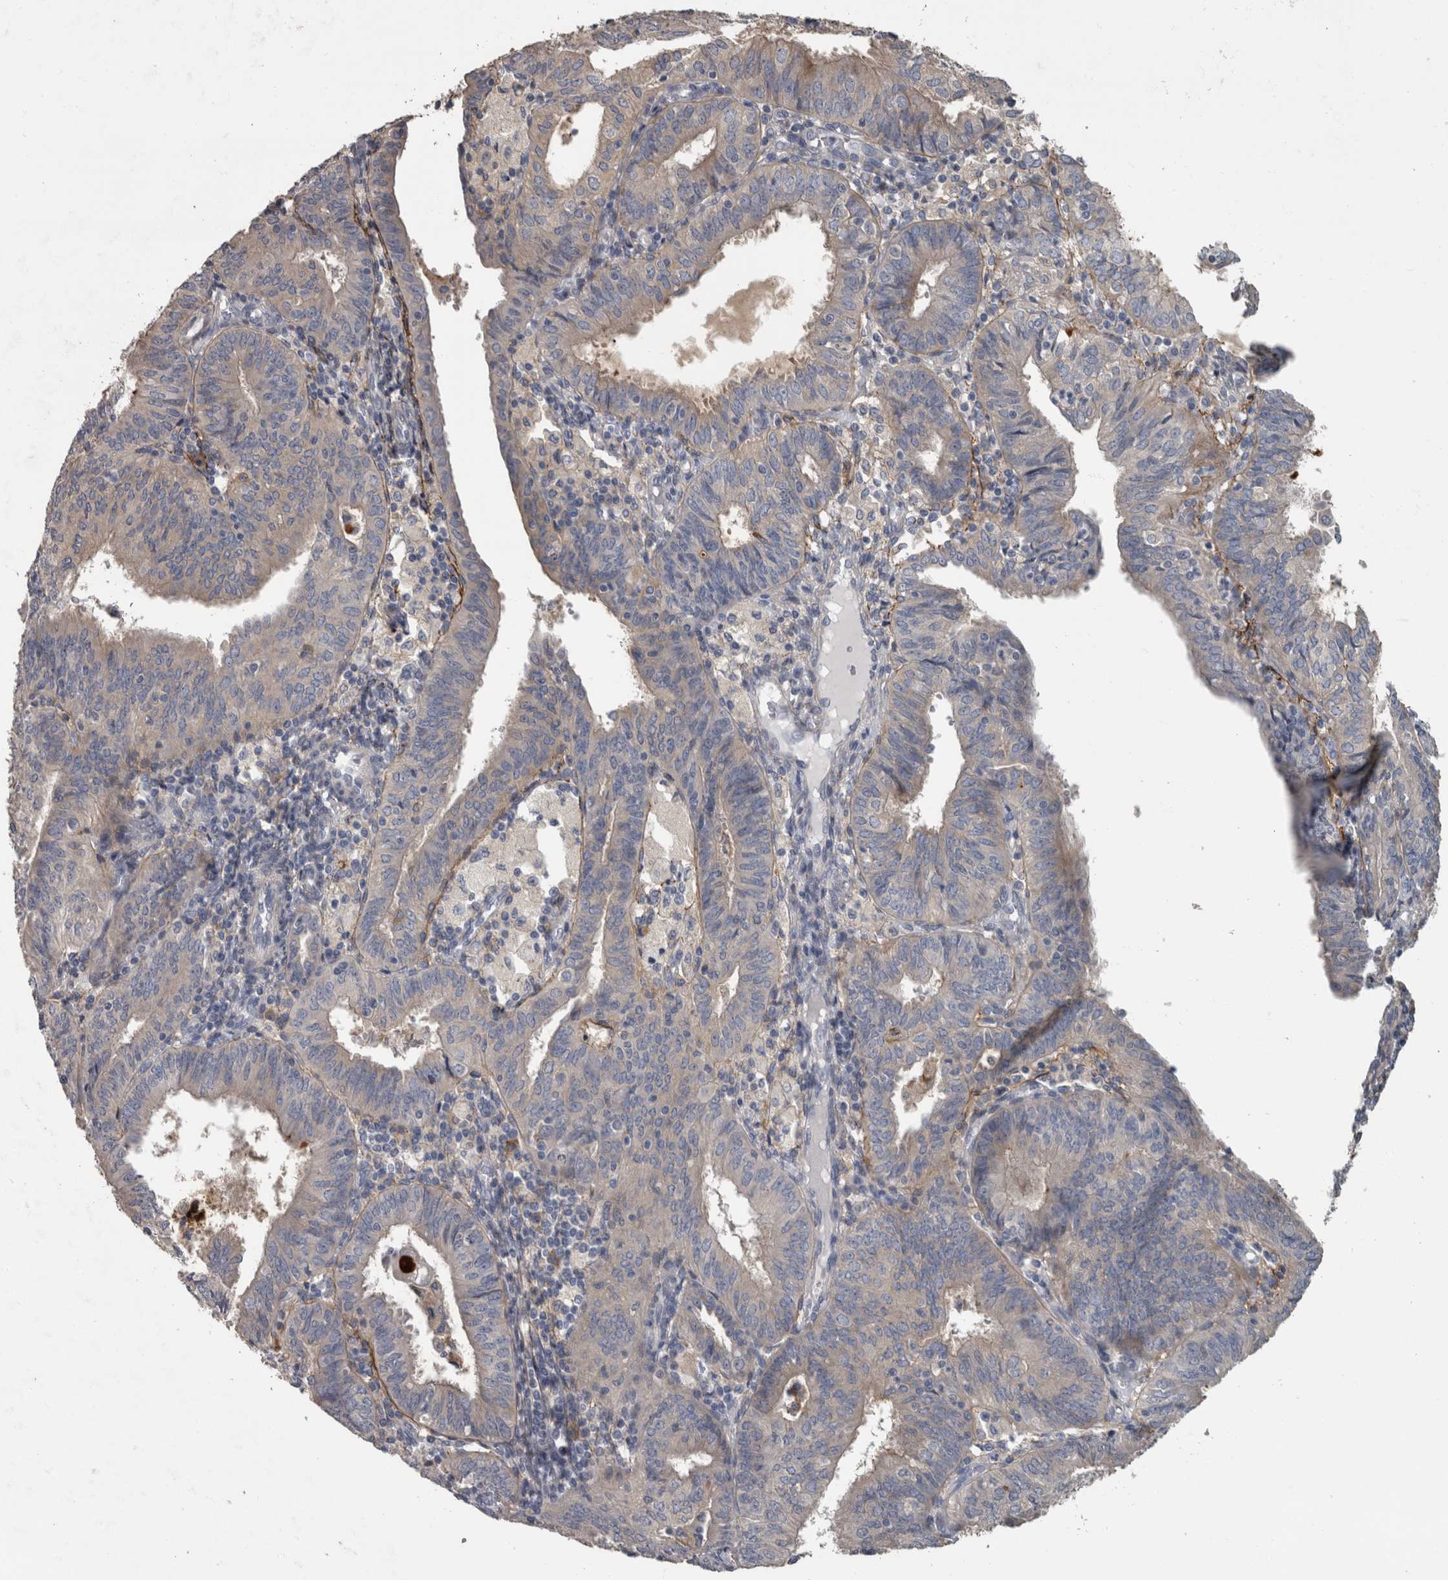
{"staining": {"intensity": "weak", "quantity": "<25%", "location": "cytoplasmic/membranous"}, "tissue": "endometrial cancer", "cell_type": "Tumor cells", "image_type": "cancer", "snomed": [{"axis": "morphology", "description": "Adenocarcinoma, NOS"}, {"axis": "topography", "description": "Endometrium"}], "caption": "This is a micrograph of IHC staining of endometrial adenocarcinoma, which shows no staining in tumor cells.", "gene": "EFEMP2", "patient": {"sex": "female", "age": 58}}